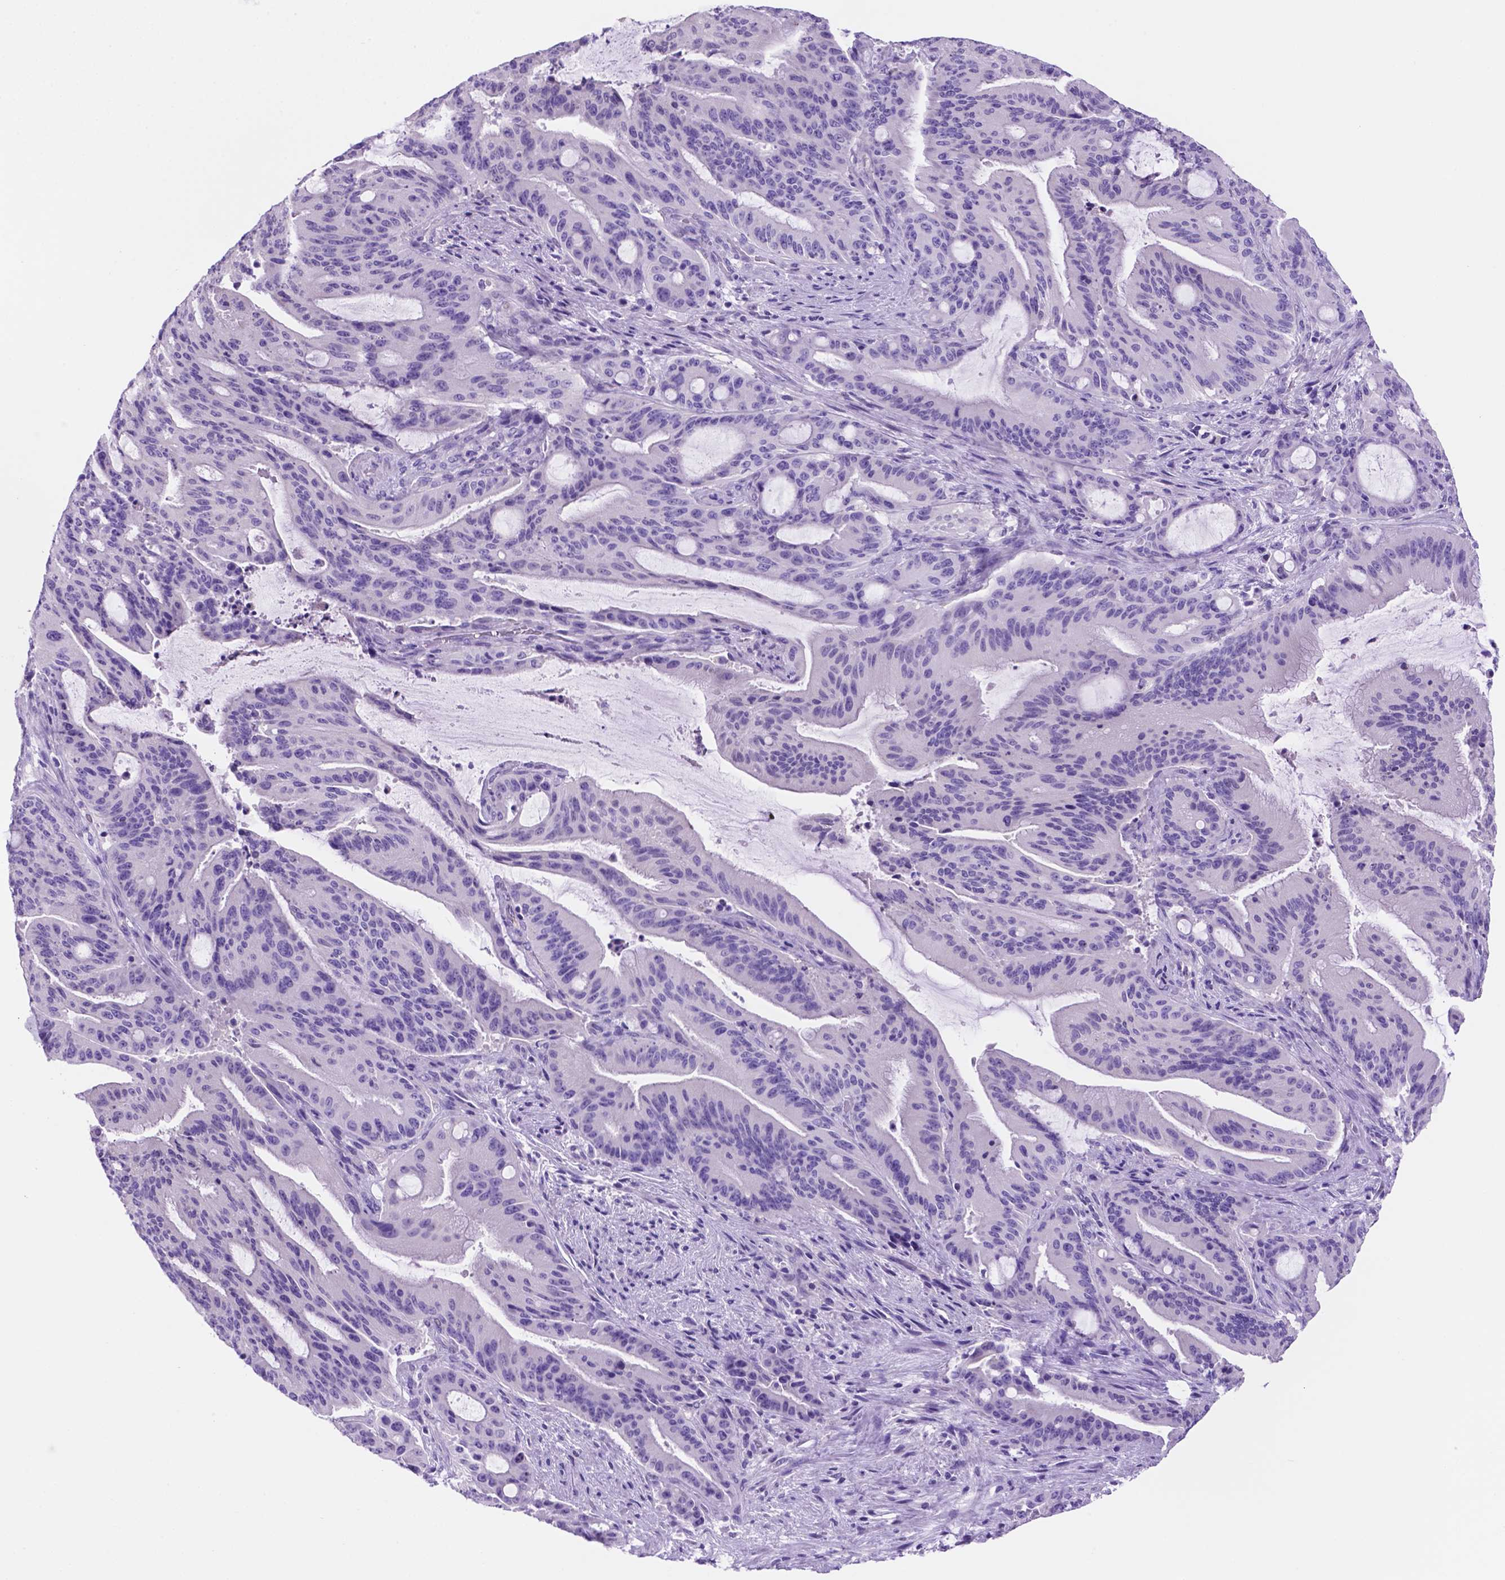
{"staining": {"intensity": "negative", "quantity": "none", "location": "none"}, "tissue": "liver cancer", "cell_type": "Tumor cells", "image_type": "cancer", "snomed": [{"axis": "morphology", "description": "Cholangiocarcinoma"}, {"axis": "topography", "description": "Liver"}], "caption": "High power microscopy histopathology image of an IHC histopathology image of liver cholangiocarcinoma, revealing no significant staining in tumor cells.", "gene": "TMEM210", "patient": {"sex": "female", "age": 73}}